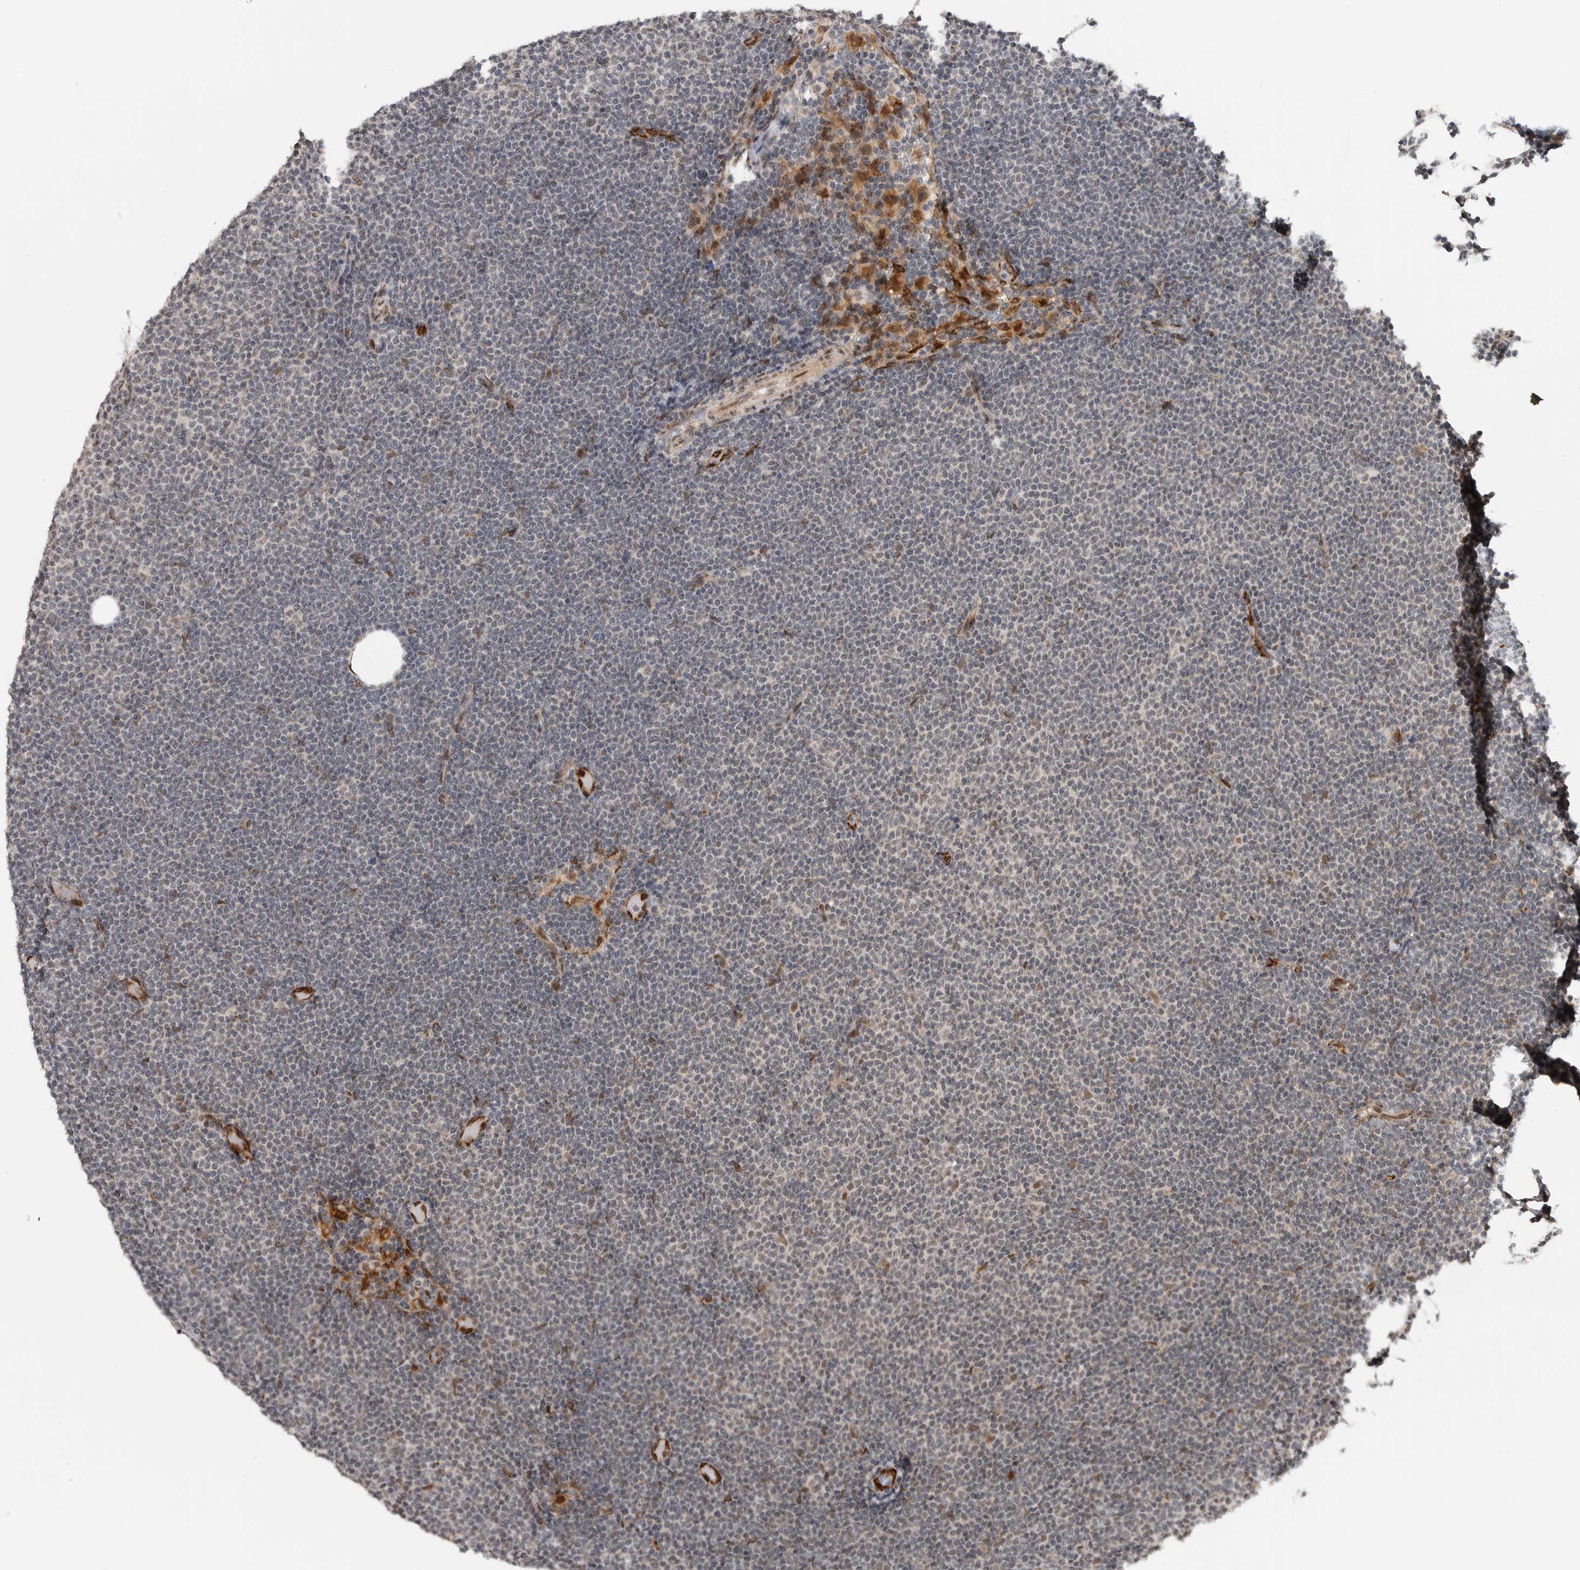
{"staining": {"intensity": "weak", "quantity": "<25%", "location": "nuclear"}, "tissue": "lymphoma", "cell_type": "Tumor cells", "image_type": "cancer", "snomed": [{"axis": "morphology", "description": "Malignant lymphoma, non-Hodgkin's type, Low grade"}, {"axis": "topography", "description": "Lymph node"}], "caption": "IHC image of neoplastic tissue: lymphoma stained with DAB (3,3'-diaminobenzidine) exhibits no significant protein expression in tumor cells.", "gene": "TNRC18", "patient": {"sex": "female", "age": 53}}